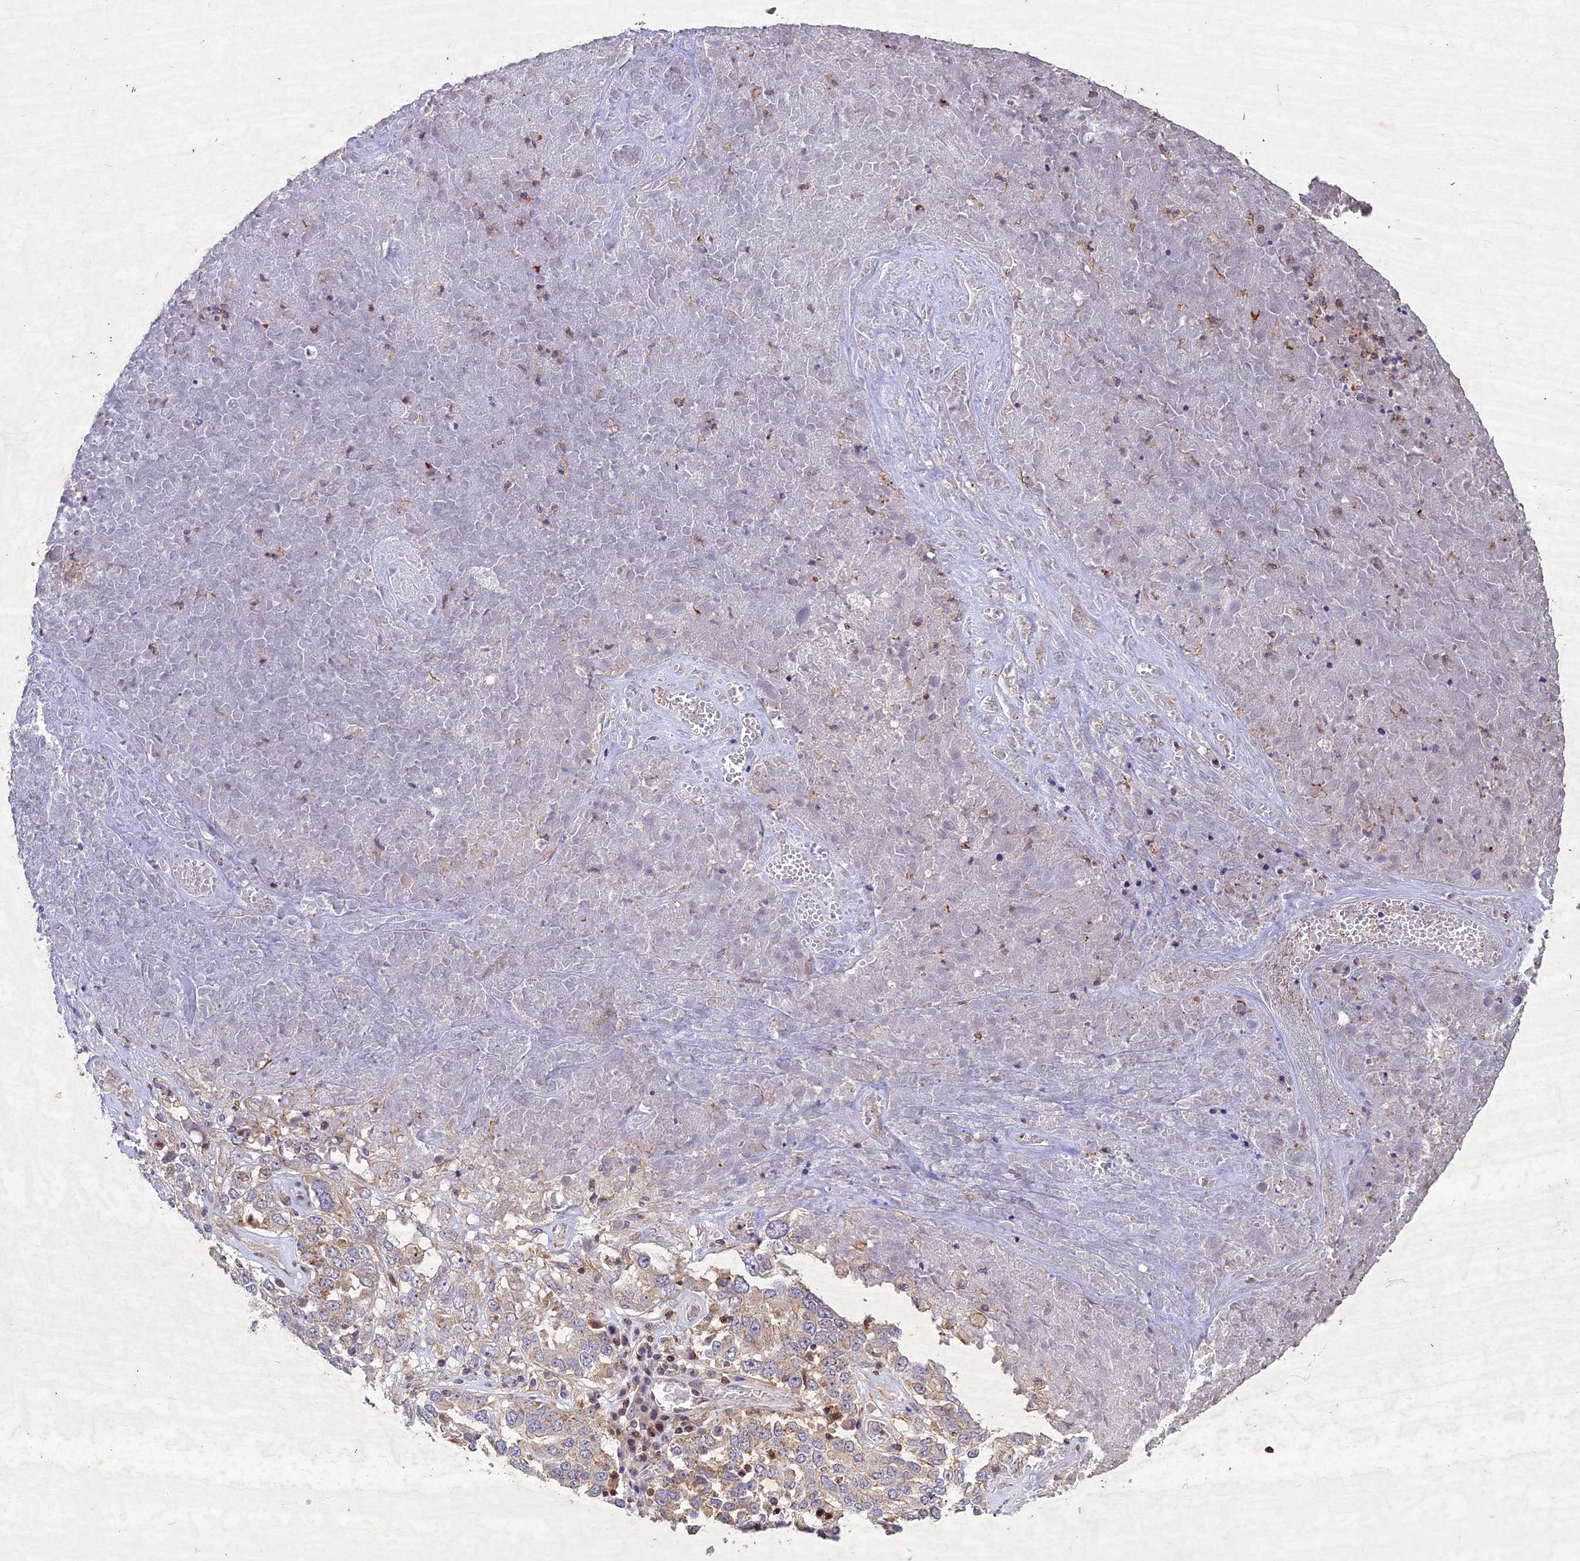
{"staining": {"intensity": "weak", "quantity": "25%-75%", "location": "cytoplasmic/membranous"}, "tissue": "ovarian cancer", "cell_type": "Tumor cells", "image_type": "cancer", "snomed": [{"axis": "morphology", "description": "Carcinoma, endometroid"}, {"axis": "topography", "description": "Ovary"}], "caption": "A photomicrograph of ovarian endometroid carcinoma stained for a protein reveals weak cytoplasmic/membranous brown staining in tumor cells.", "gene": "RELCH", "patient": {"sex": "female", "age": 62}}